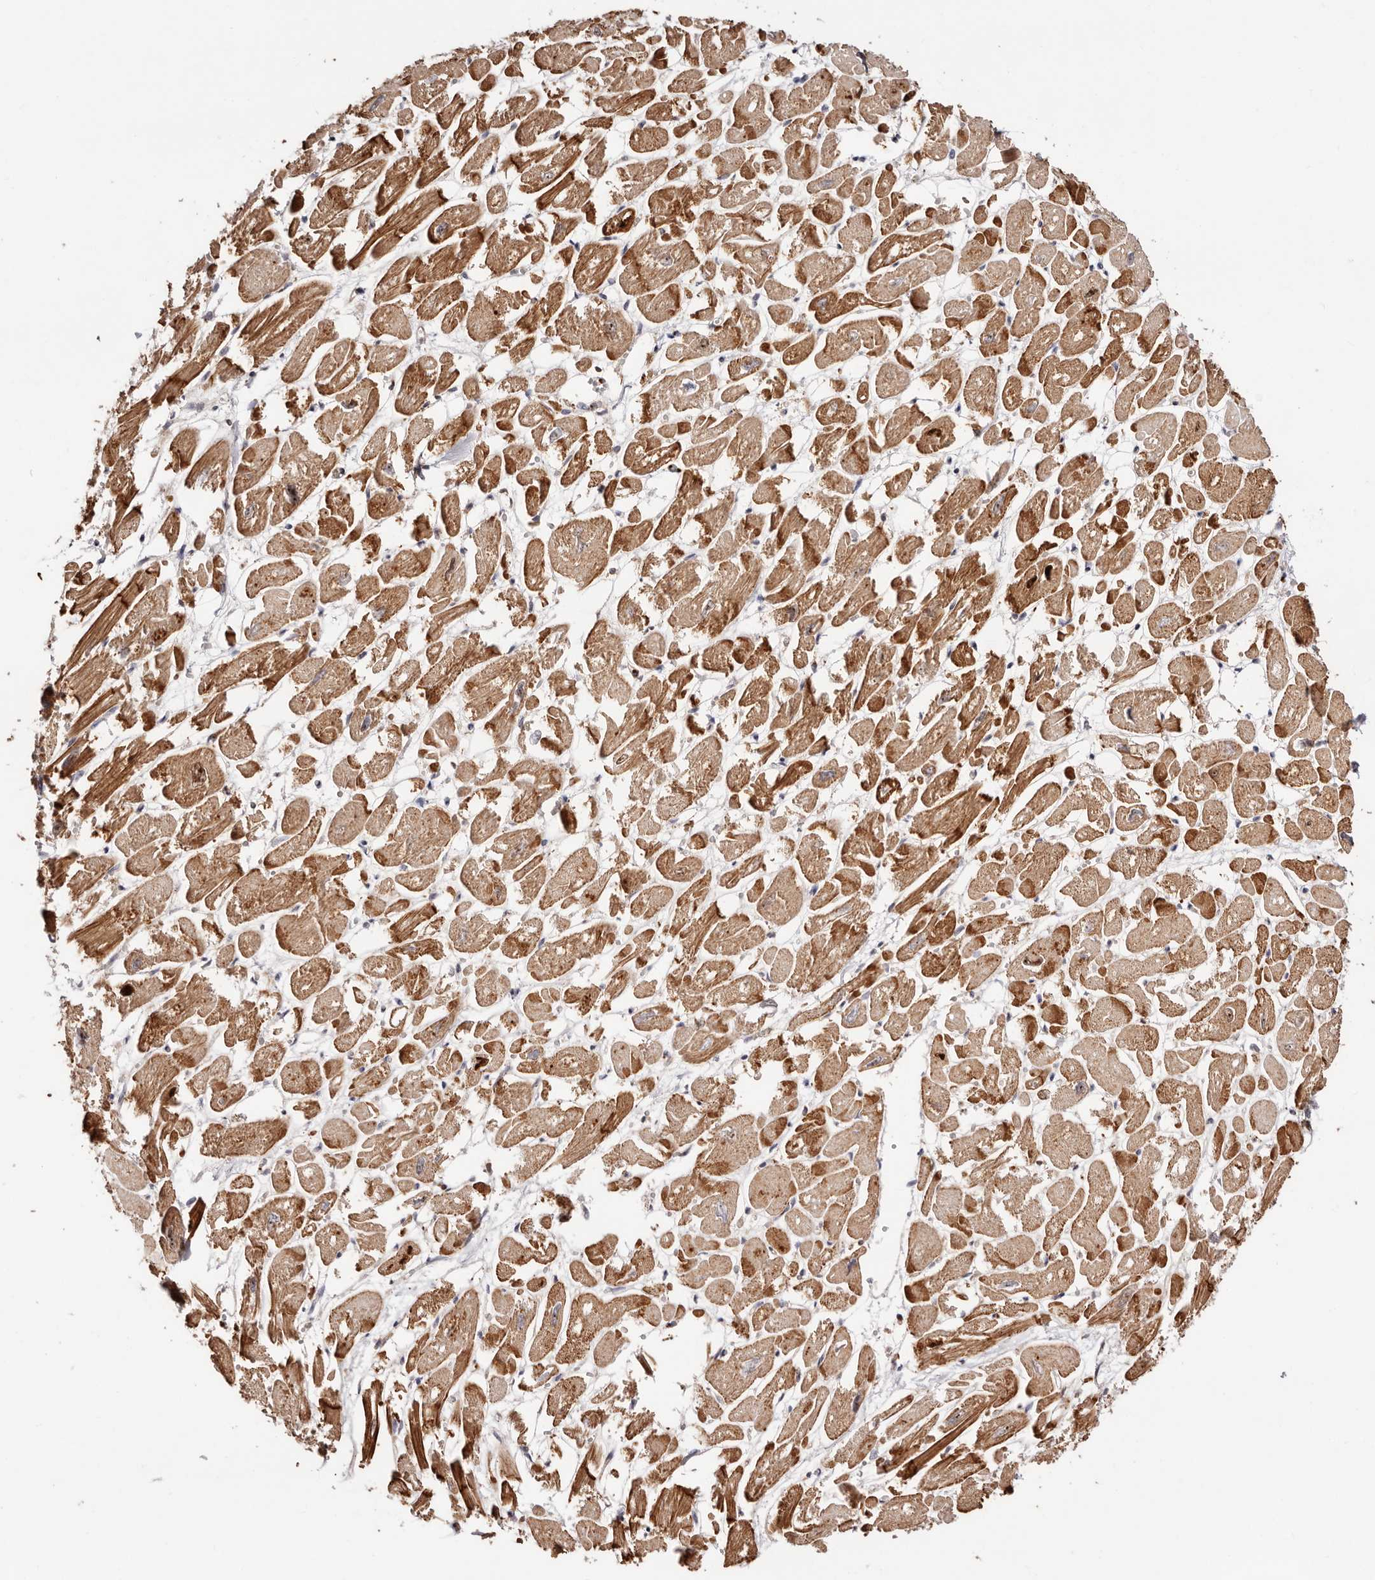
{"staining": {"intensity": "strong", "quantity": ">75%", "location": "cytoplasmic/membranous"}, "tissue": "heart muscle", "cell_type": "Cardiomyocytes", "image_type": "normal", "snomed": [{"axis": "morphology", "description": "Normal tissue, NOS"}, {"axis": "topography", "description": "Heart"}], "caption": "Immunohistochemistry histopathology image of normal human heart muscle stained for a protein (brown), which shows high levels of strong cytoplasmic/membranous expression in about >75% of cardiomyocytes.", "gene": "PTPN22", "patient": {"sex": "male", "age": 54}}